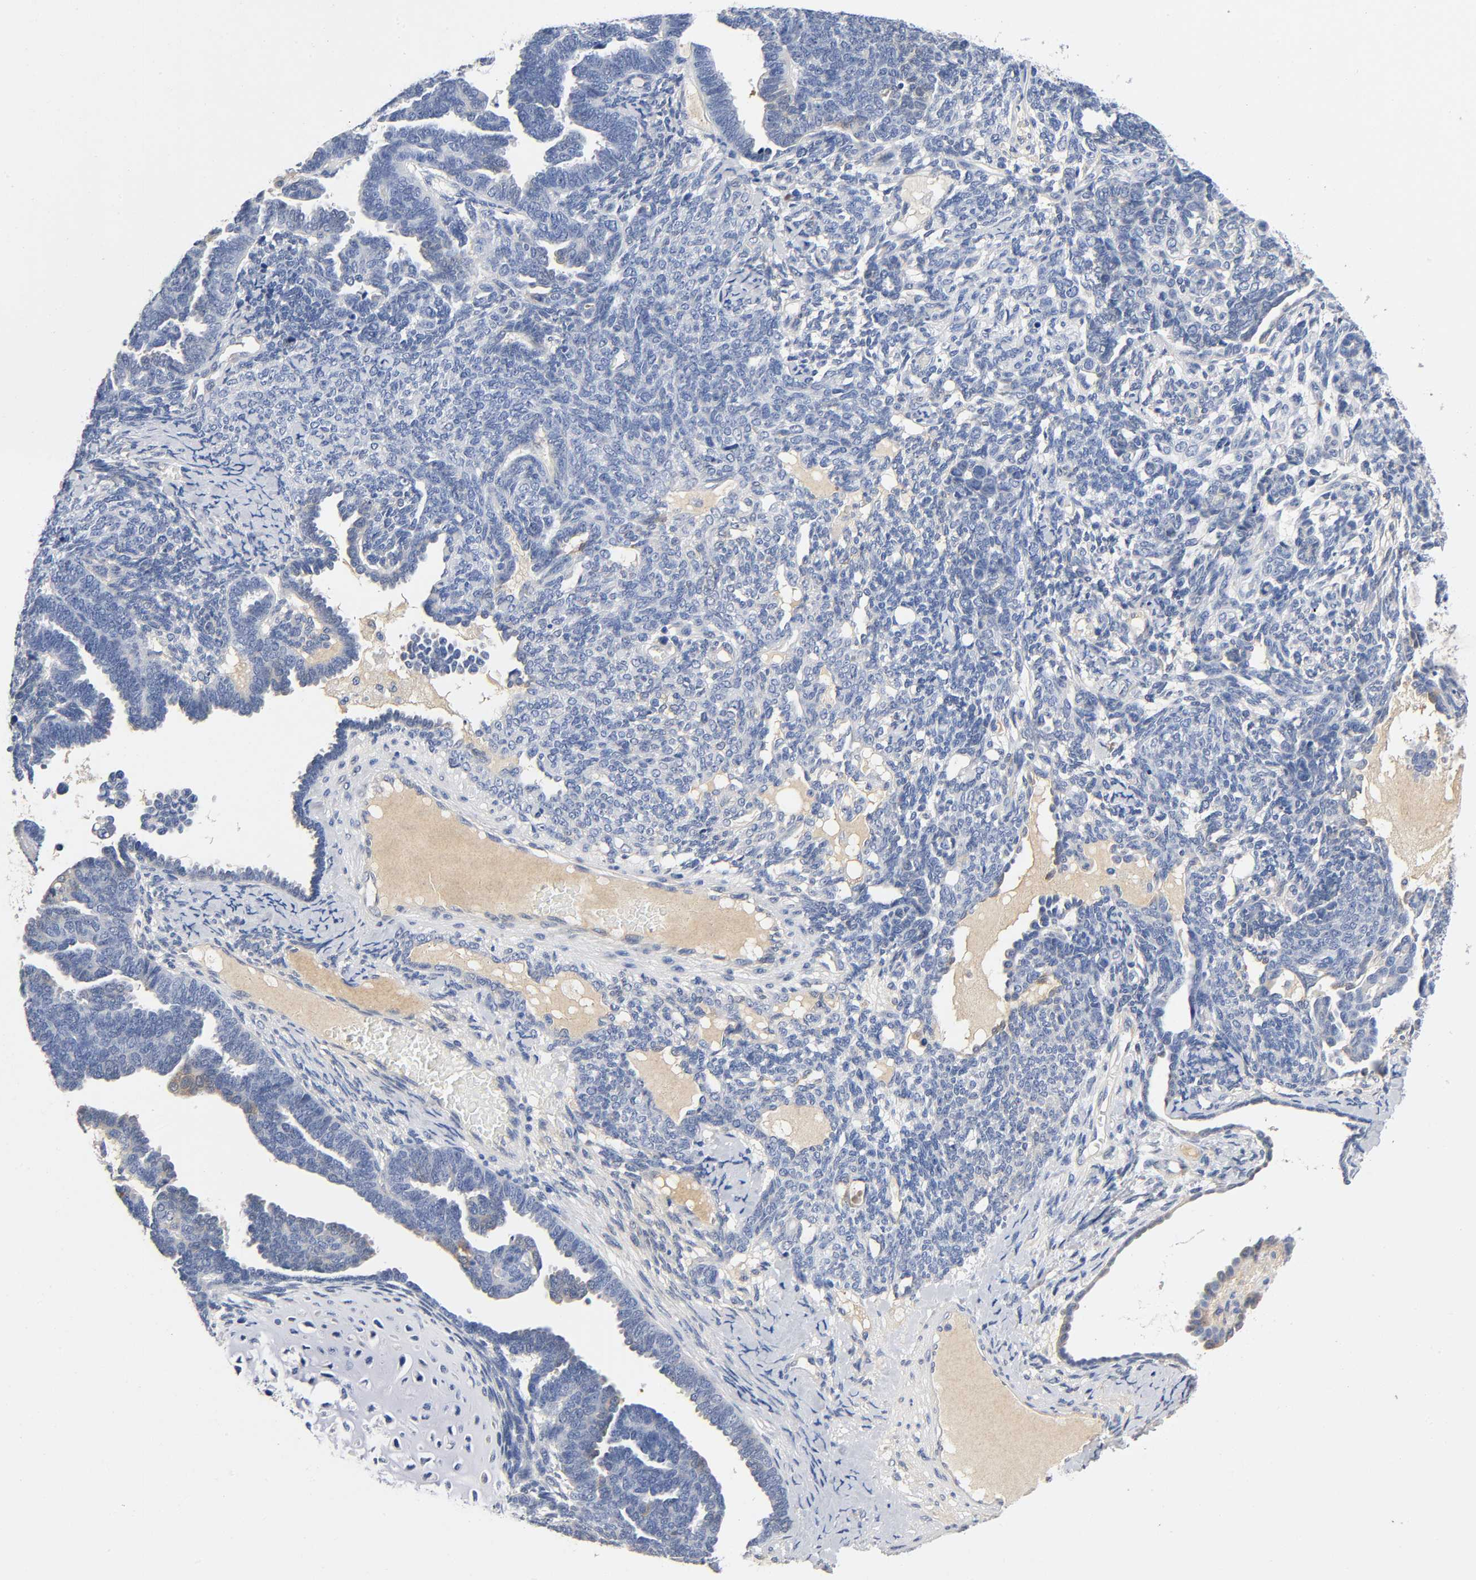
{"staining": {"intensity": "weak", "quantity": "<25%", "location": "cytoplasmic/membranous"}, "tissue": "endometrial cancer", "cell_type": "Tumor cells", "image_type": "cancer", "snomed": [{"axis": "morphology", "description": "Neoplasm, malignant, NOS"}, {"axis": "topography", "description": "Endometrium"}], "caption": "Image shows no significant protein expression in tumor cells of endometrial malignant neoplasm.", "gene": "TNC", "patient": {"sex": "female", "age": 74}}